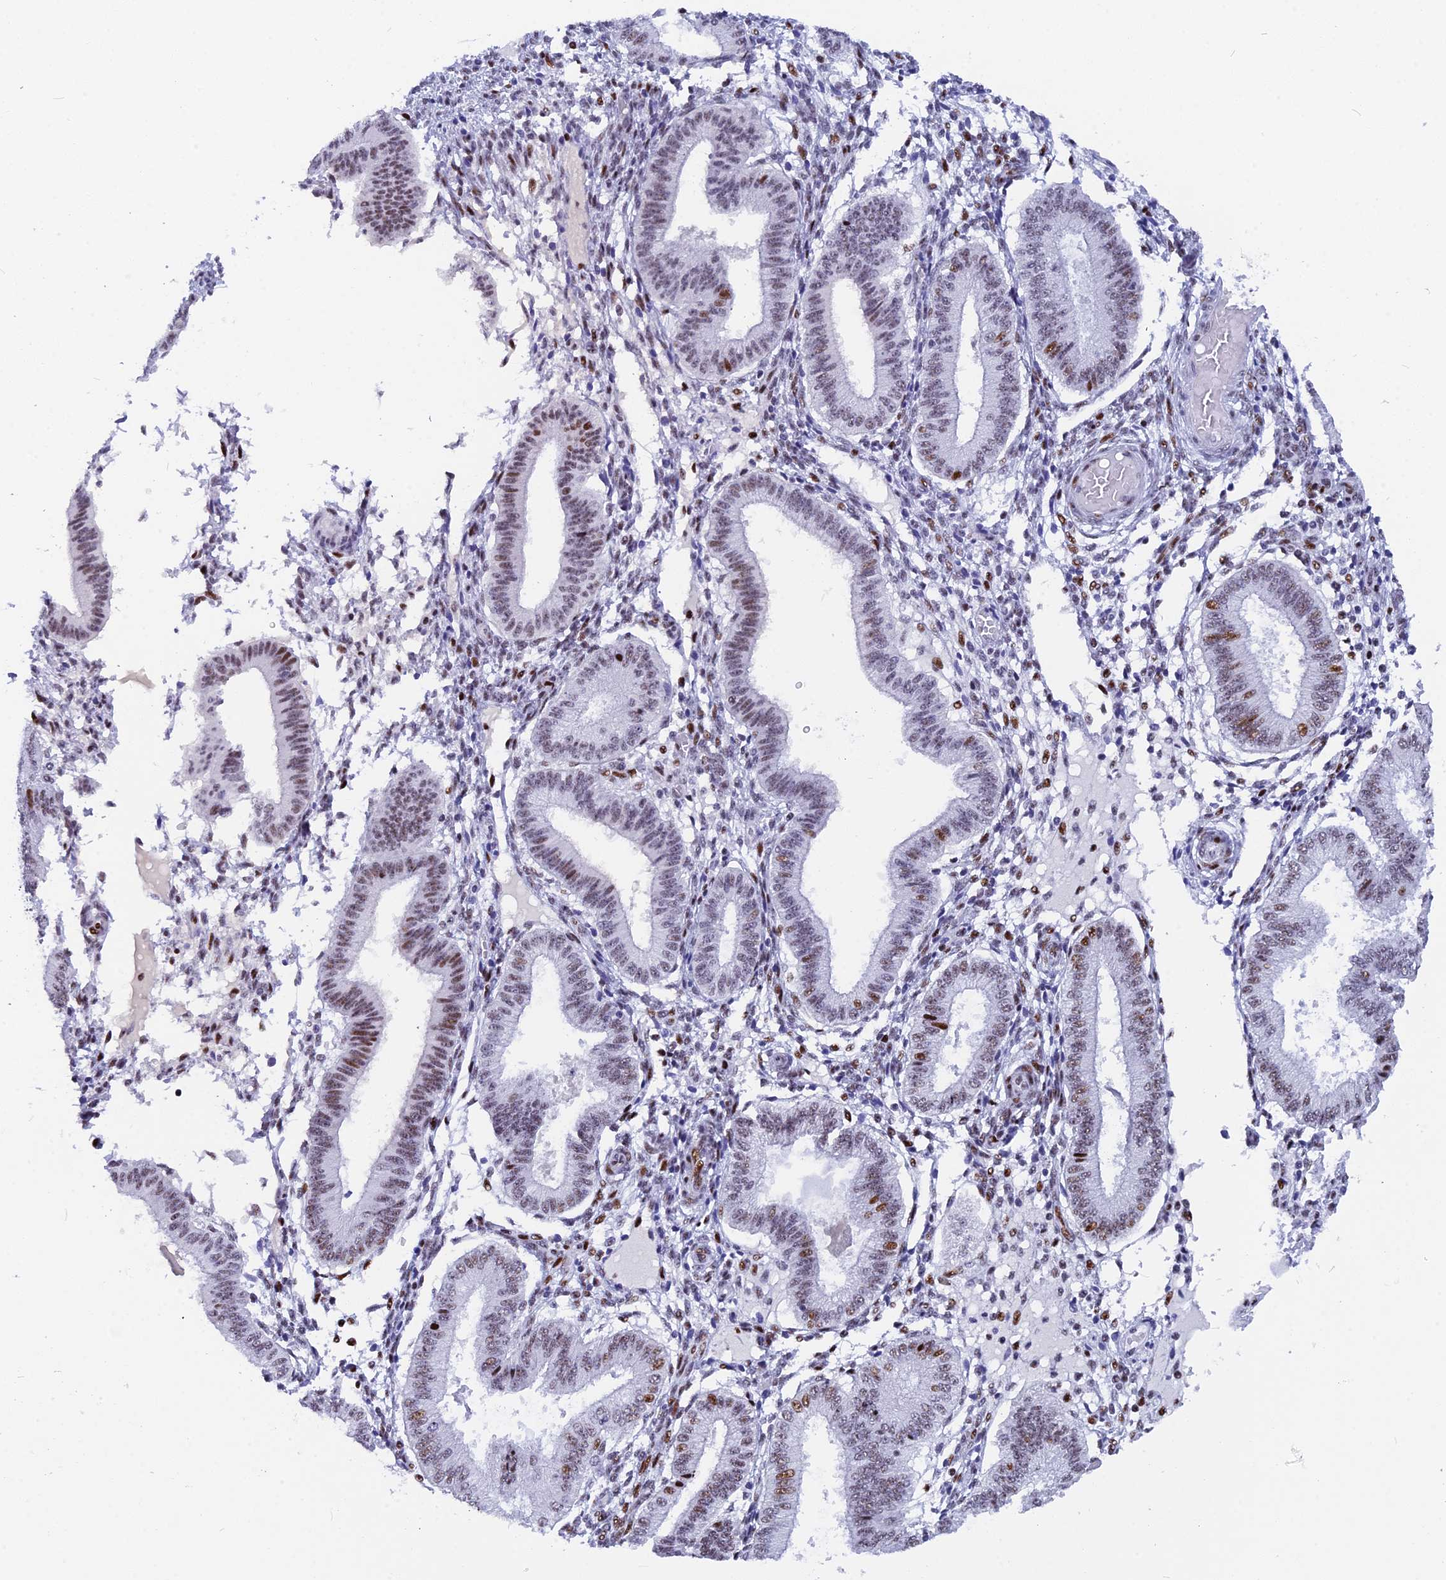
{"staining": {"intensity": "moderate", "quantity": "25%-75%", "location": "nuclear"}, "tissue": "endometrium", "cell_type": "Cells in endometrial stroma", "image_type": "normal", "snomed": [{"axis": "morphology", "description": "Normal tissue, NOS"}, {"axis": "topography", "description": "Endometrium"}], "caption": "Immunohistochemical staining of benign human endometrium shows moderate nuclear protein expression in about 25%-75% of cells in endometrial stroma. The protein is shown in brown color, while the nuclei are stained blue.", "gene": "NSA2", "patient": {"sex": "female", "age": 39}}